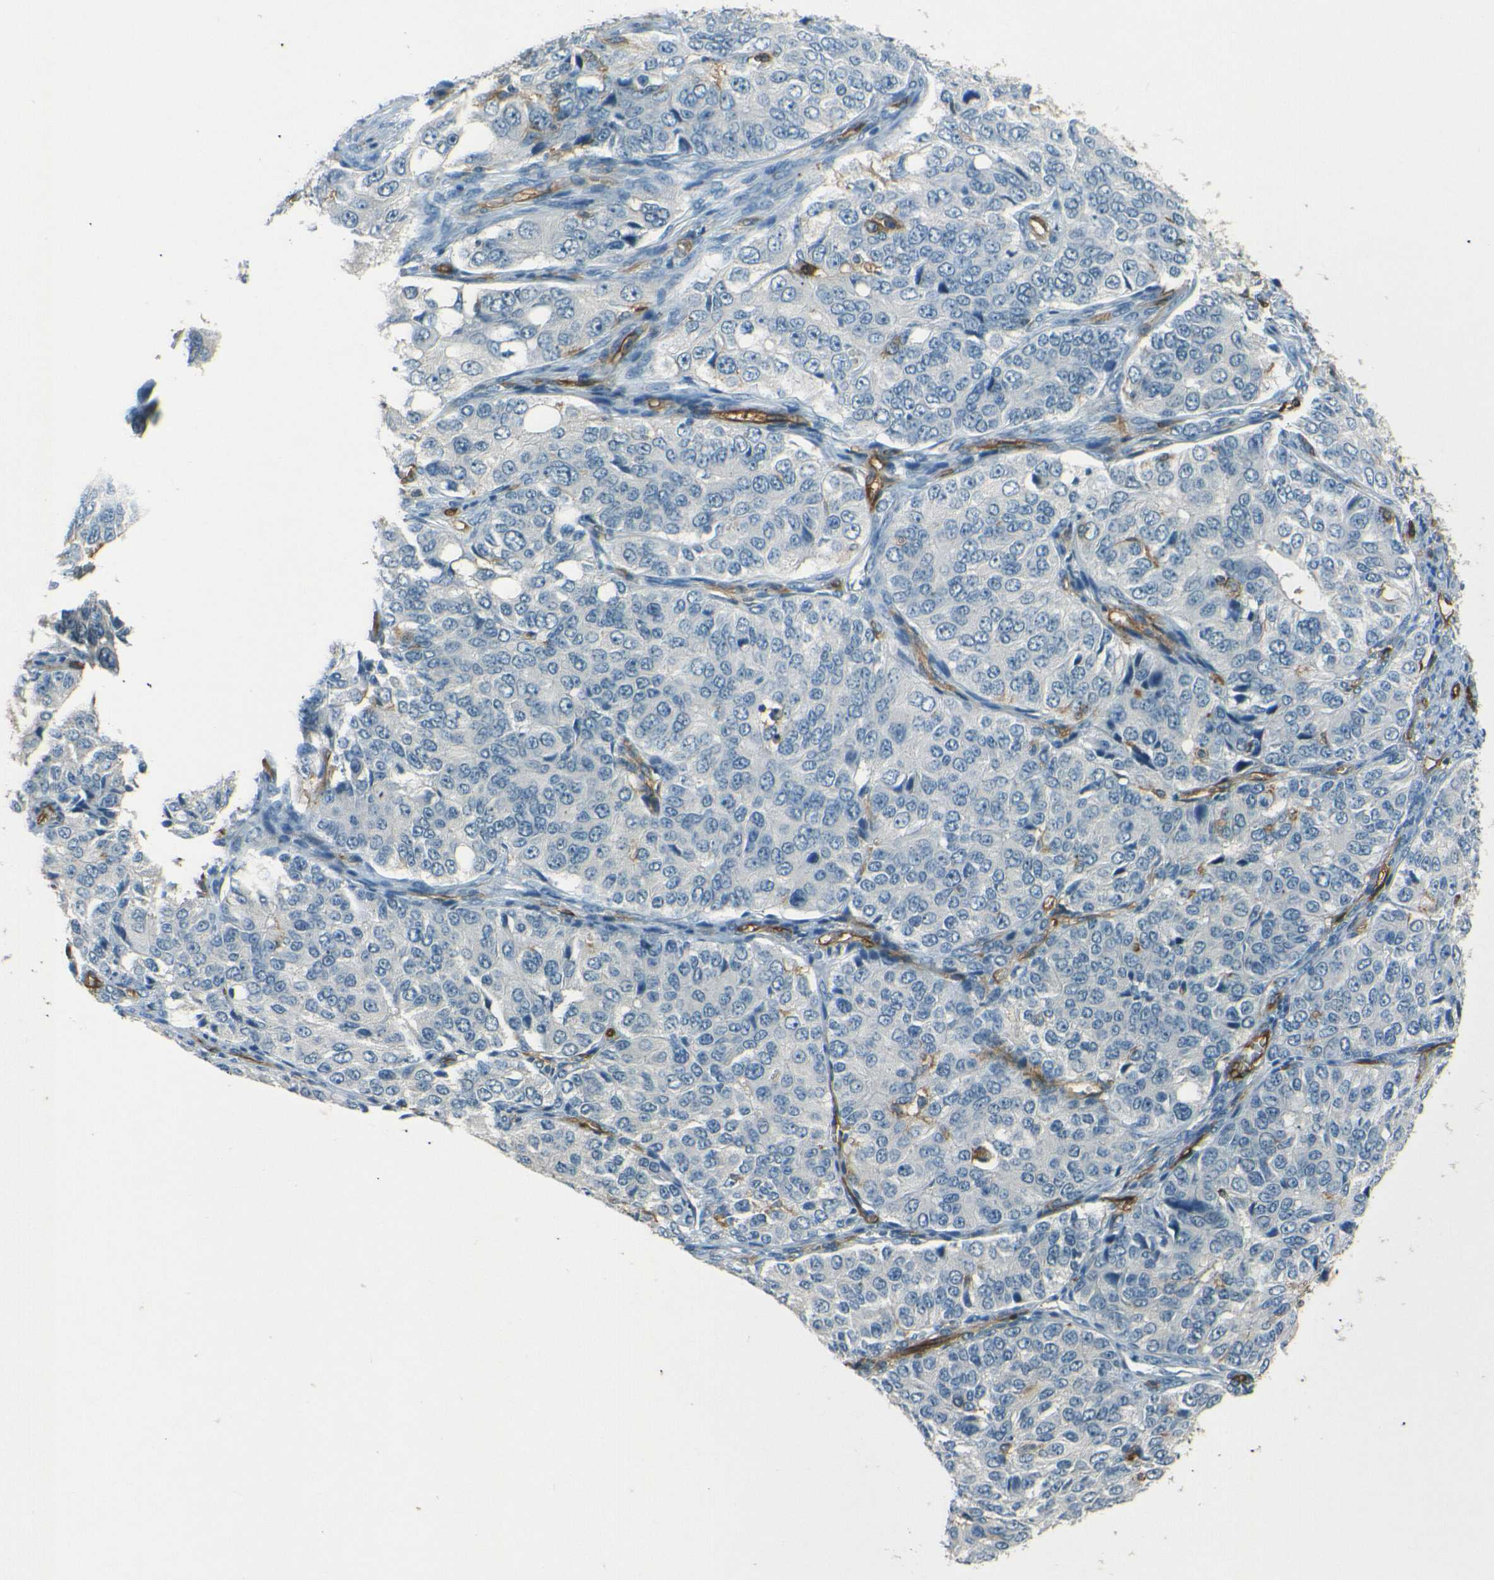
{"staining": {"intensity": "negative", "quantity": "none", "location": "none"}, "tissue": "ovarian cancer", "cell_type": "Tumor cells", "image_type": "cancer", "snomed": [{"axis": "morphology", "description": "Carcinoma, endometroid"}, {"axis": "topography", "description": "Ovary"}], "caption": "Ovarian cancer (endometroid carcinoma) was stained to show a protein in brown. There is no significant positivity in tumor cells. Nuclei are stained in blue.", "gene": "ENTPD1", "patient": {"sex": "female", "age": 51}}